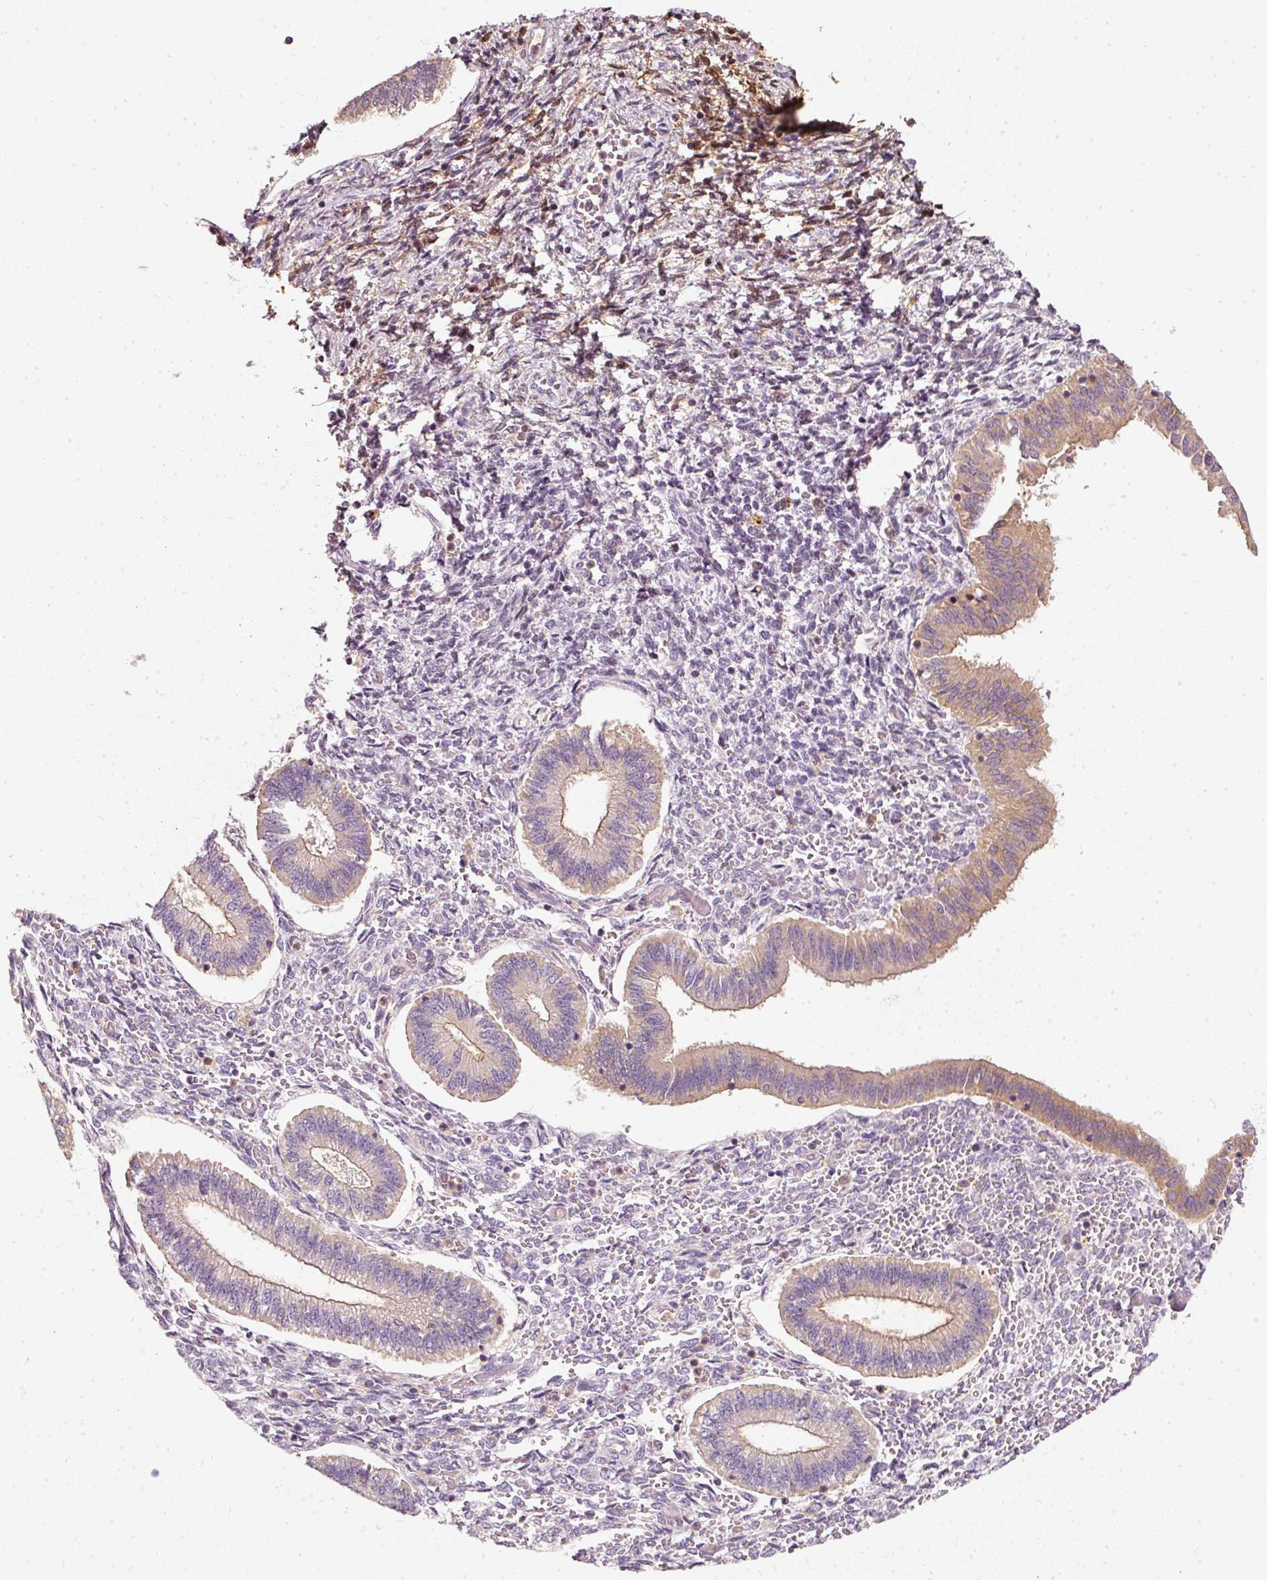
{"staining": {"intensity": "negative", "quantity": "none", "location": "none"}, "tissue": "endometrium", "cell_type": "Cells in endometrial stroma", "image_type": "normal", "snomed": [{"axis": "morphology", "description": "Normal tissue, NOS"}, {"axis": "topography", "description": "Endometrium"}], "caption": "A high-resolution photomicrograph shows immunohistochemistry staining of normal endometrium, which exhibits no significant staining in cells in endometrial stroma. (DAB (3,3'-diaminobenzidine) immunohistochemistry visualized using brightfield microscopy, high magnification).", "gene": "IQGAP2", "patient": {"sex": "female", "age": 25}}